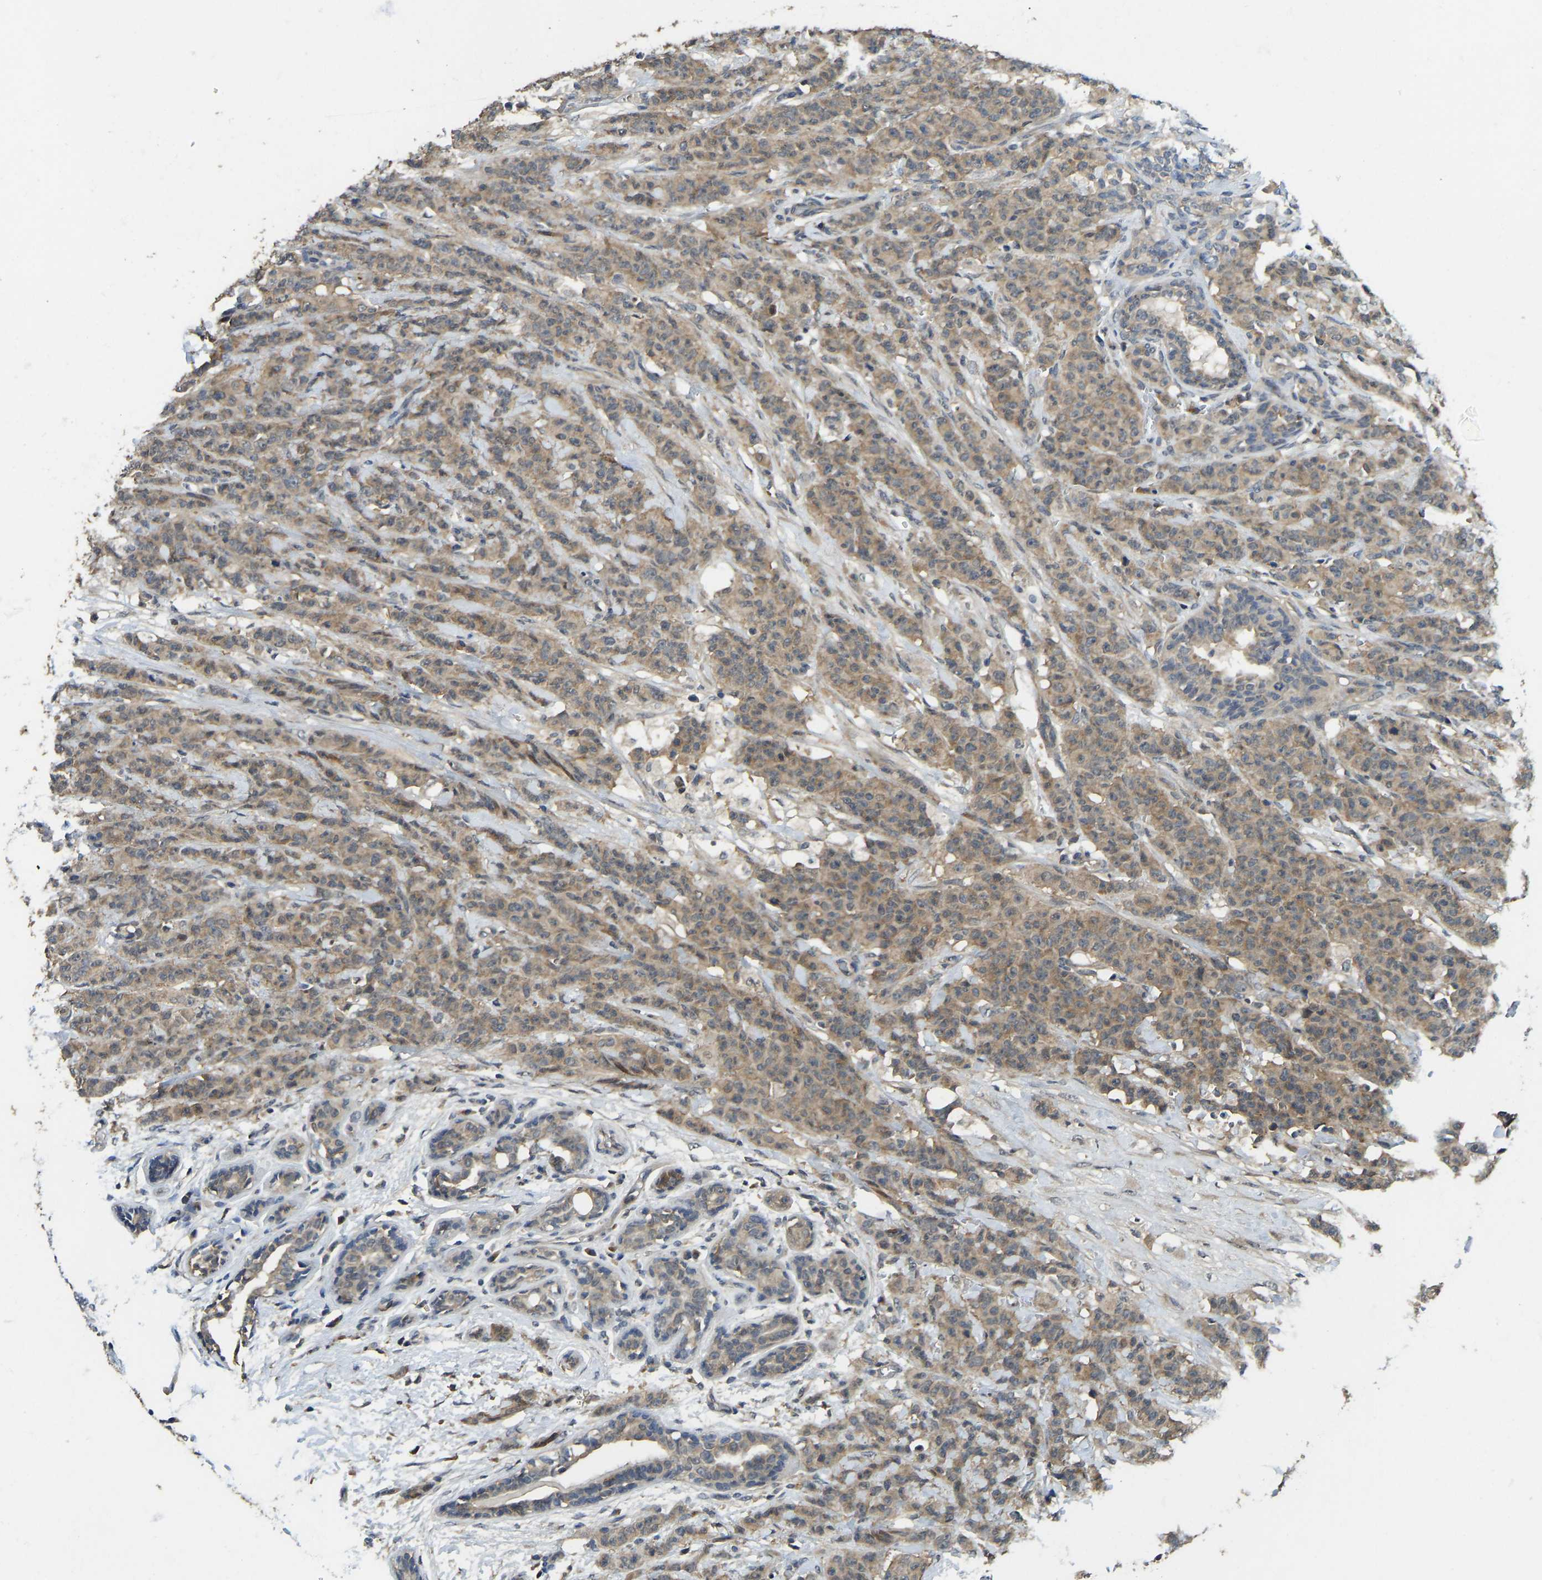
{"staining": {"intensity": "moderate", "quantity": ">75%", "location": "cytoplasmic/membranous"}, "tissue": "breast cancer", "cell_type": "Tumor cells", "image_type": "cancer", "snomed": [{"axis": "morphology", "description": "Normal tissue, NOS"}, {"axis": "morphology", "description": "Duct carcinoma"}, {"axis": "topography", "description": "Breast"}], "caption": "High-power microscopy captured an IHC image of invasive ductal carcinoma (breast), revealing moderate cytoplasmic/membranous expression in approximately >75% of tumor cells.", "gene": "NDRG3", "patient": {"sex": "female", "age": 40}}